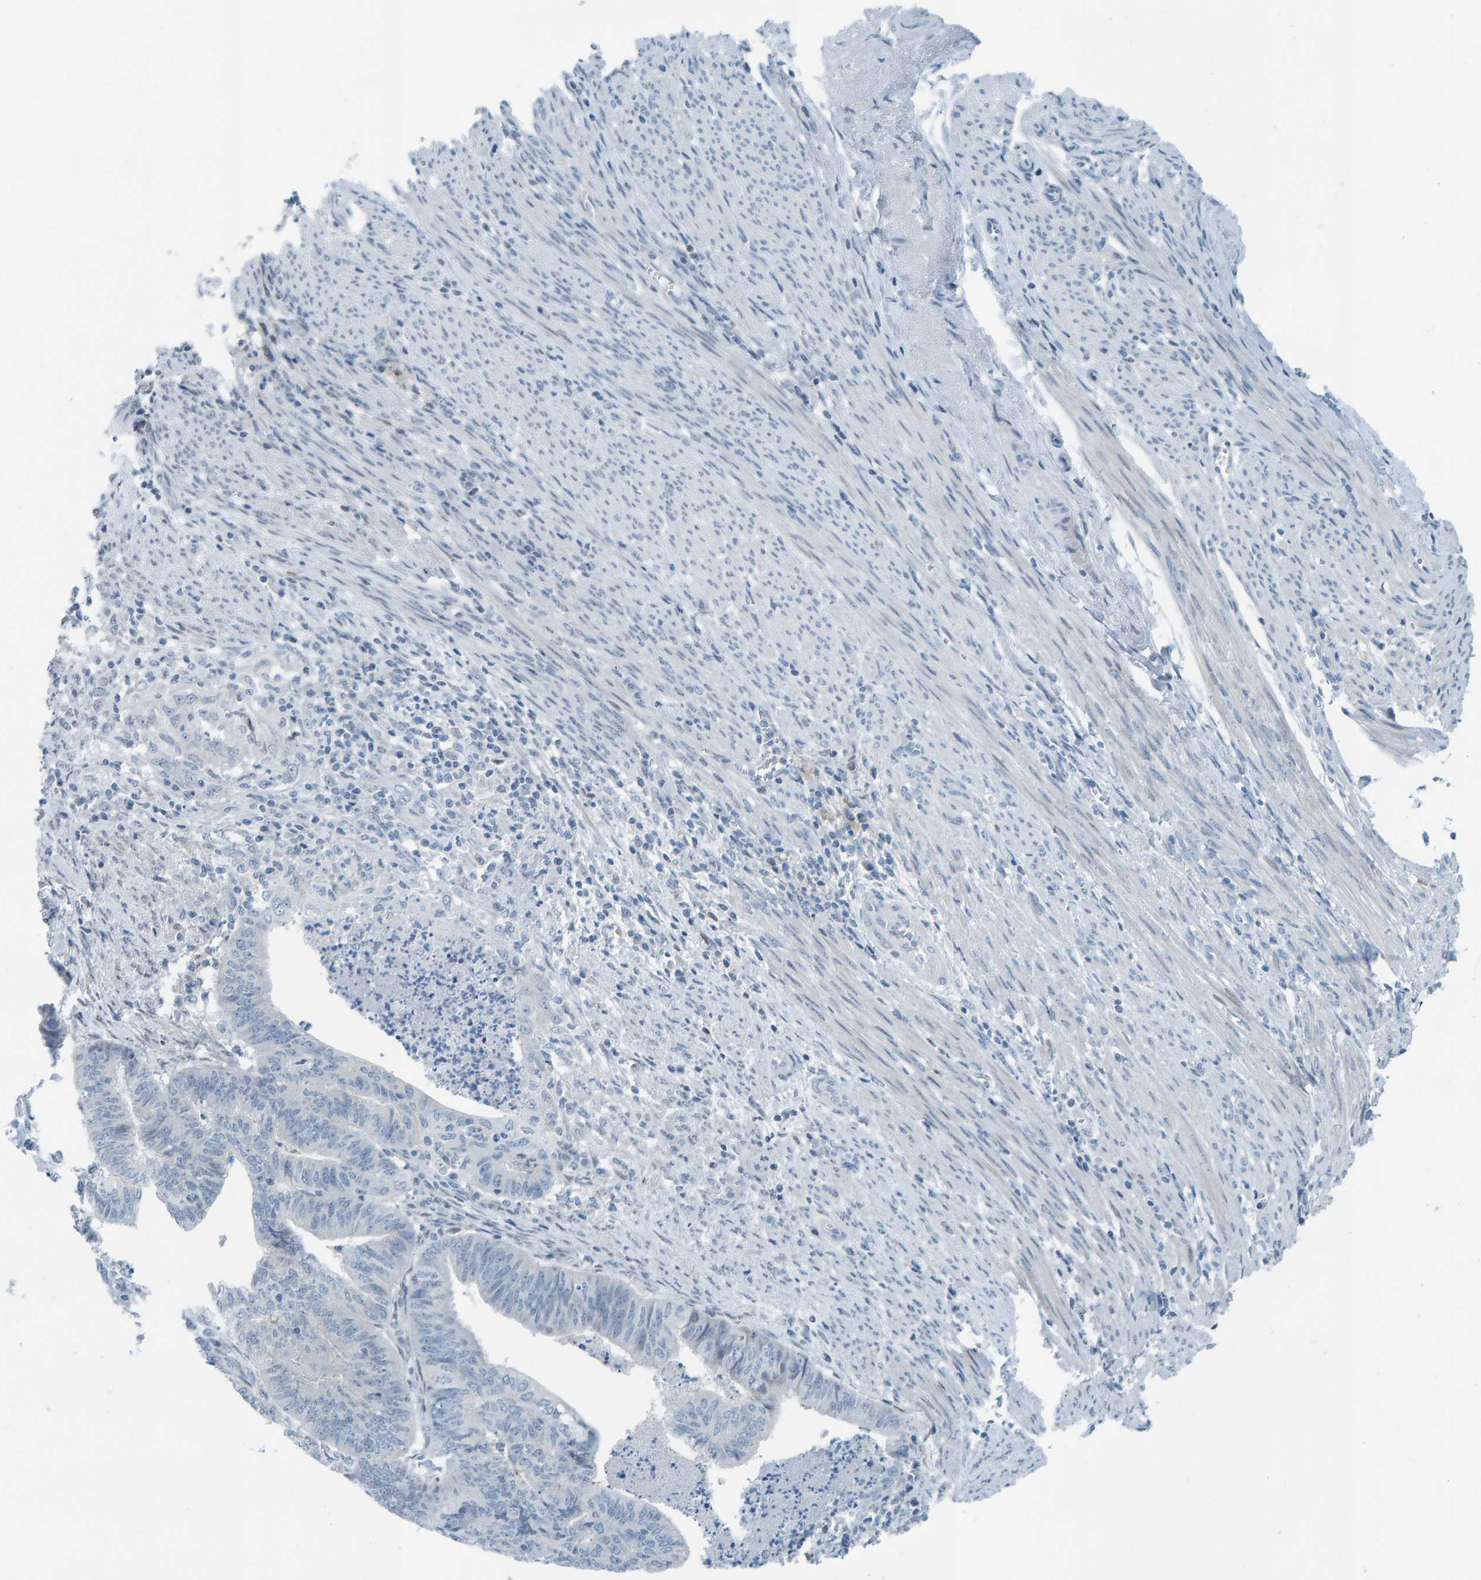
{"staining": {"intensity": "negative", "quantity": "none", "location": "none"}, "tissue": "endometrial cancer", "cell_type": "Tumor cells", "image_type": "cancer", "snomed": [{"axis": "morphology", "description": "Polyp, NOS"}, {"axis": "morphology", "description": "Adenocarcinoma, NOS"}, {"axis": "morphology", "description": "Adenoma, NOS"}, {"axis": "topography", "description": "Endometrium"}], "caption": "Protein analysis of adenocarcinoma (endometrial) shows no significant staining in tumor cells.", "gene": "CNP", "patient": {"sex": "female", "age": 79}}